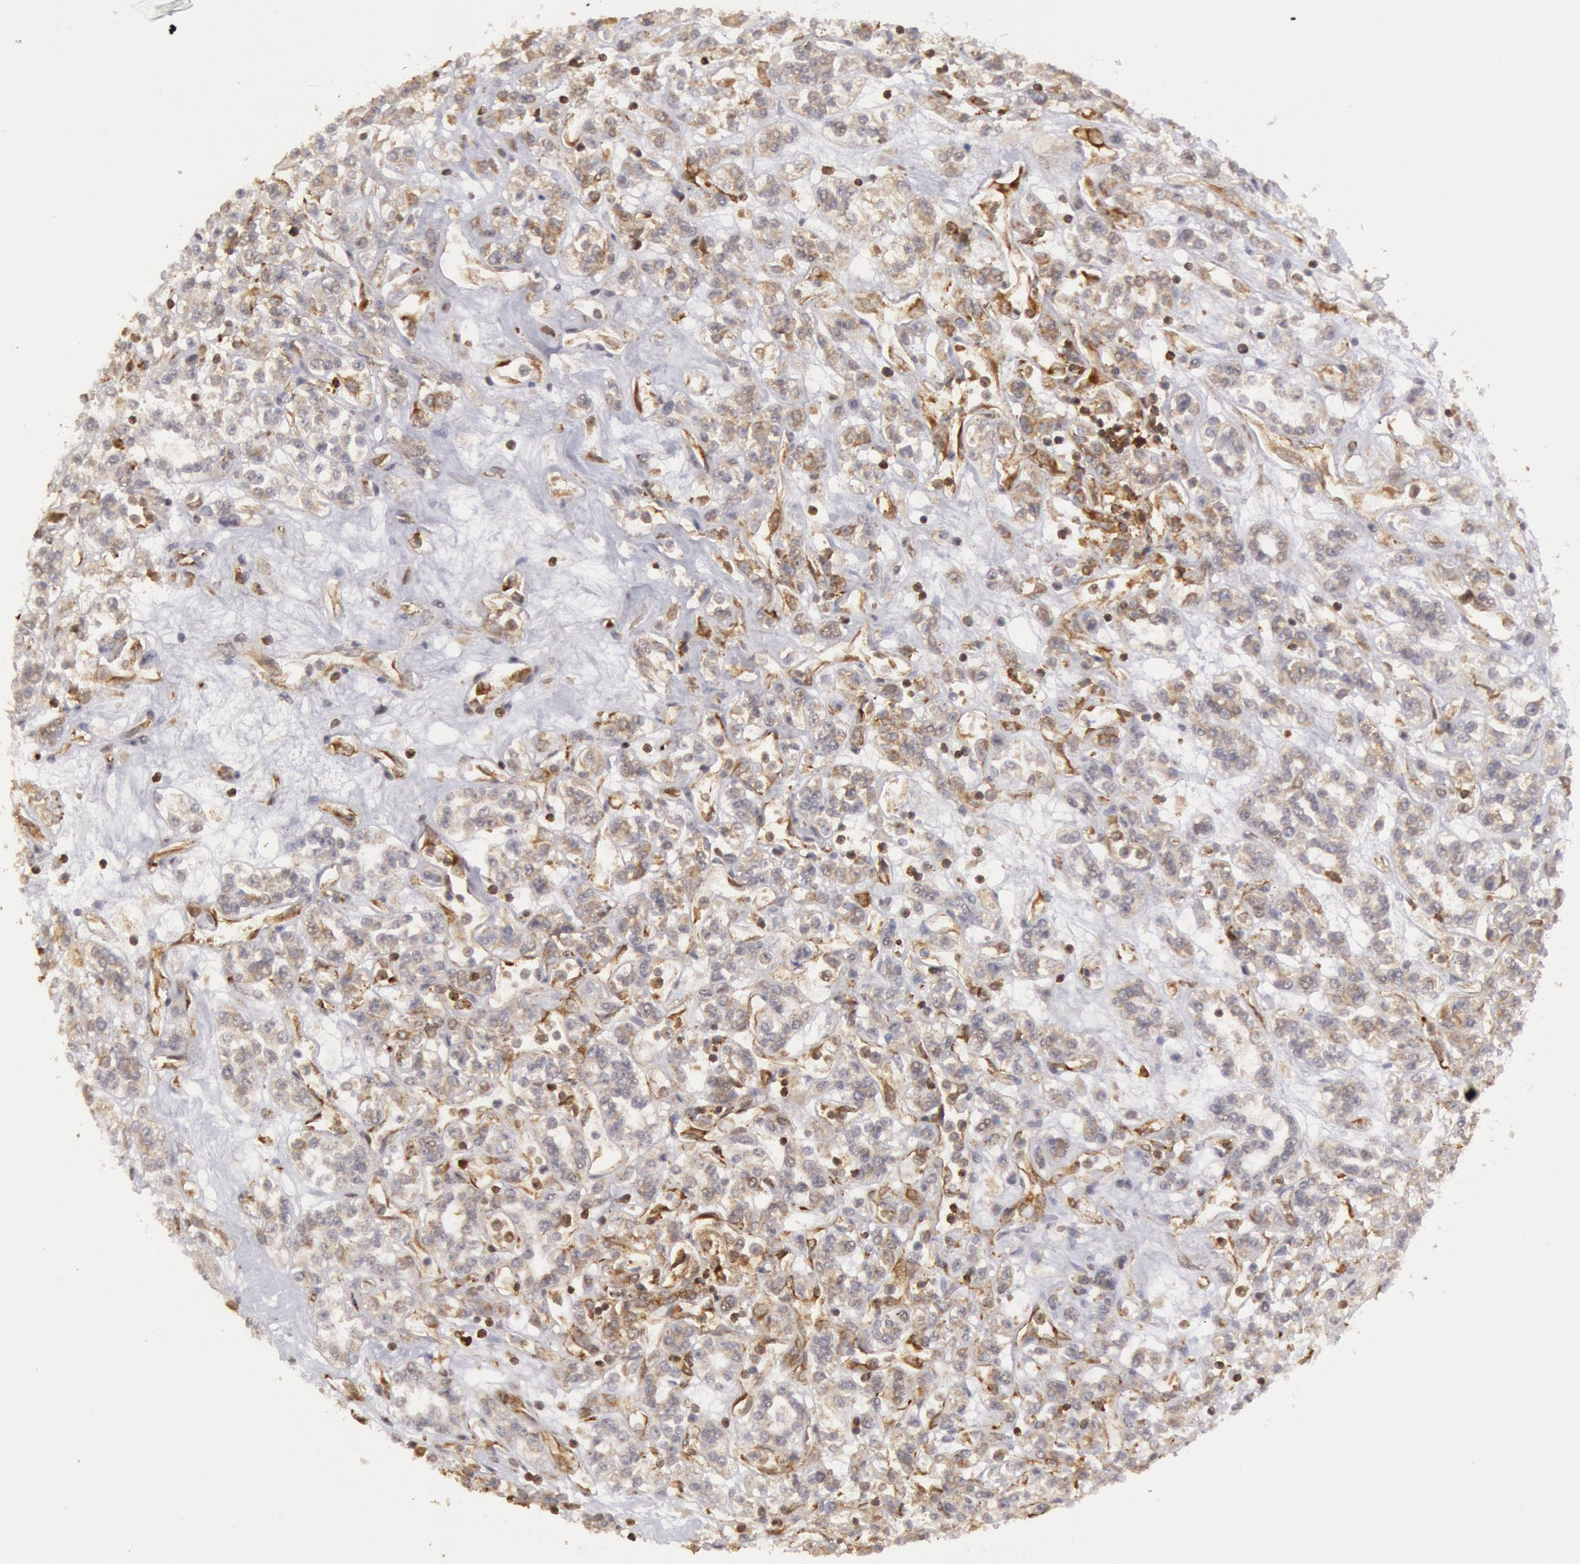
{"staining": {"intensity": "weak", "quantity": "<25%", "location": "cytoplasmic/membranous"}, "tissue": "renal cancer", "cell_type": "Tumor cells", "image_type": "cancer", "snomed": [{"axis": "morphology", "description": "Adenocarcinoma, NOS"}, {"axis": "topography", "description": "Kidney"}], "caption": "Immunohistochemistry of human adenocarcinoma (renal) demonstrates no staining in tumor cells.", "gene": "TAP2", "patient": {"sex": "female", "age": 76}}